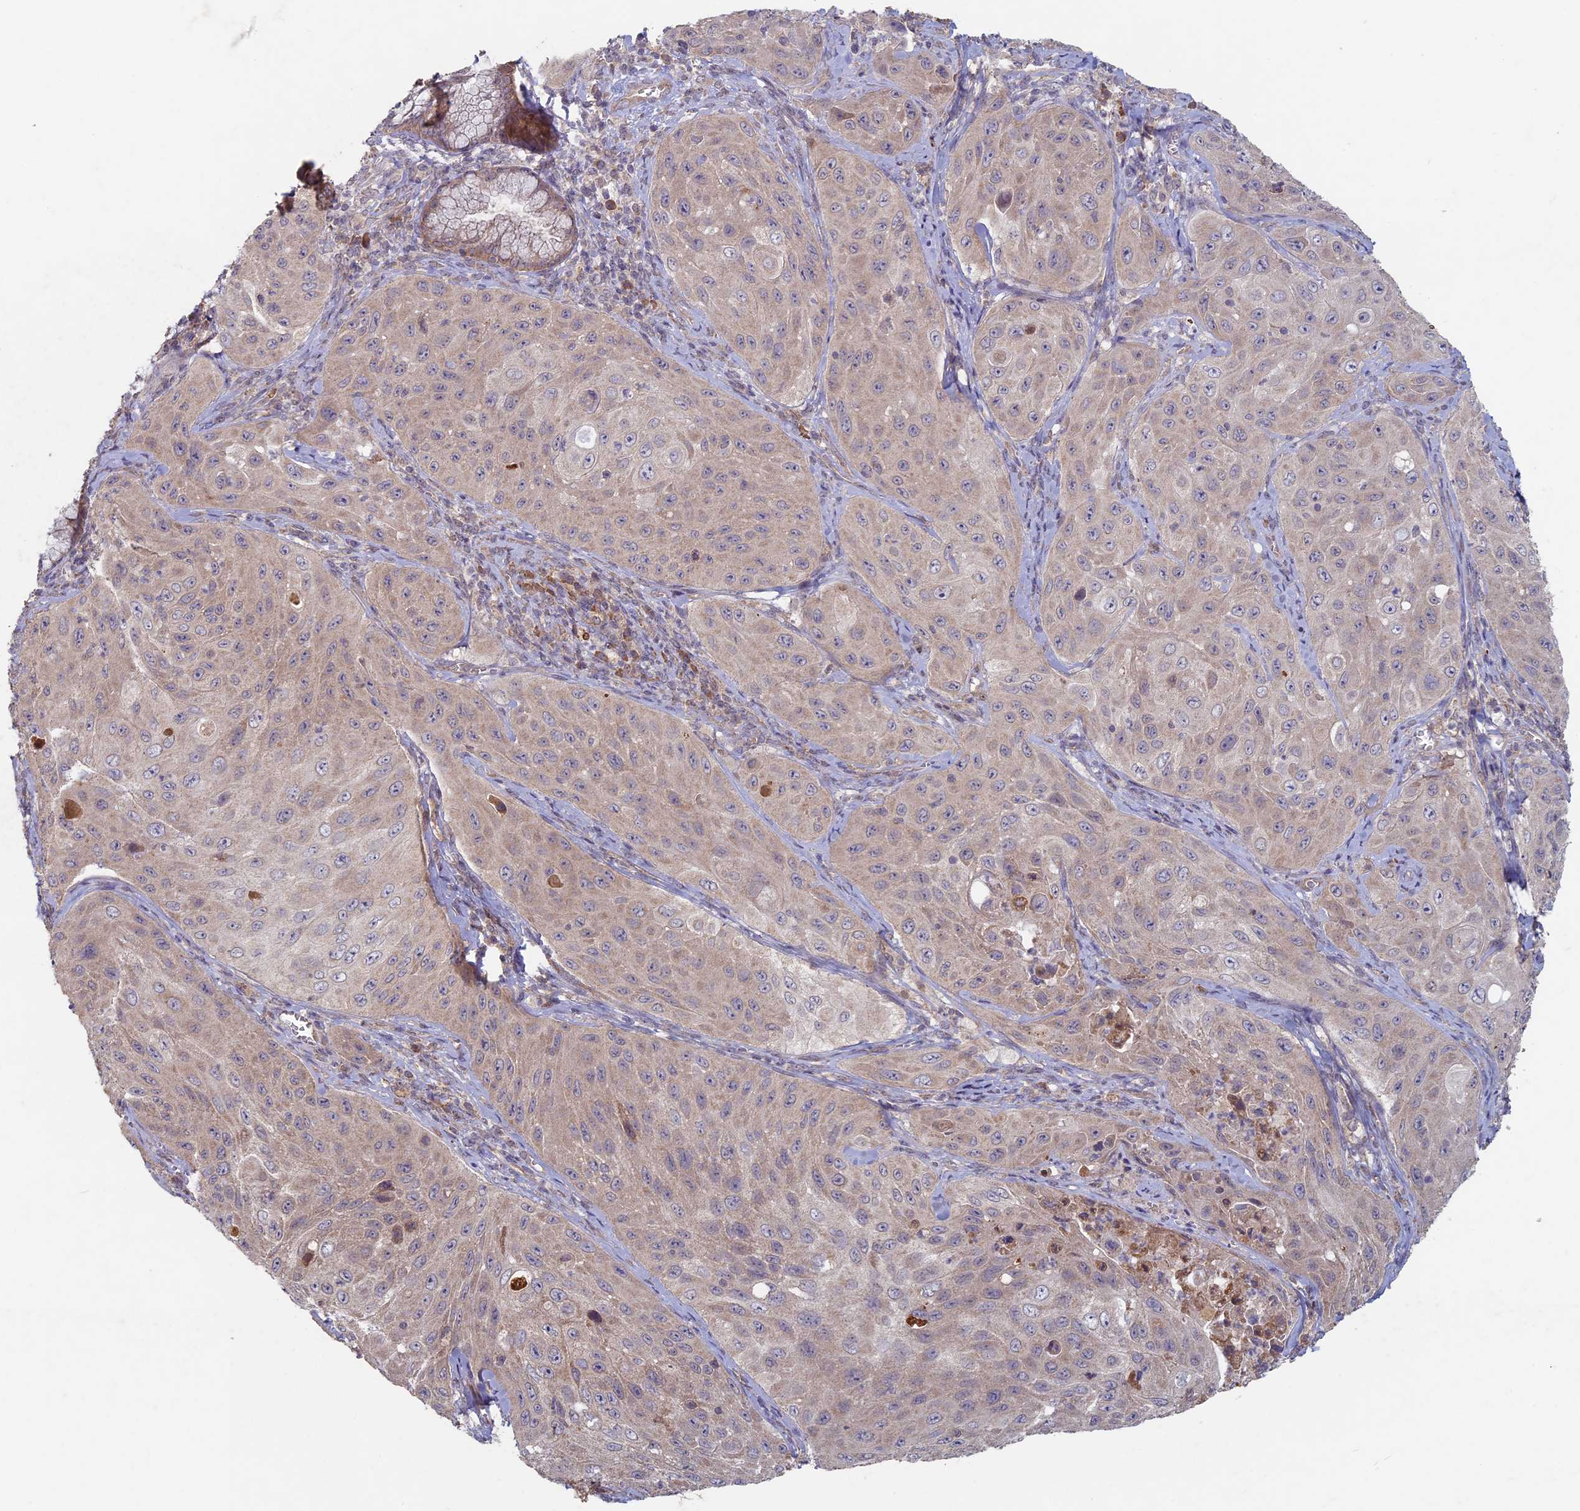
{"staining": {"intensity": "weak", "quantity": "<25%", "location": "cytoplasmic/membranous"}, "tissue": "cervical cancer", "cell_type": "Tumor cells", "image_type": "cancer", "snomed": [{"axis": "morphology", "description": "Squamous cell carcinoma, NOS"}, {"axis": "topography", "description": "Cervix"}], "caption": "The photomicrograph exhibits no staining of tumor cells in squamous cell carcinoma (cervical).", "gene": "RCCD1", "patient": {"sex": "female", "age": 42}}